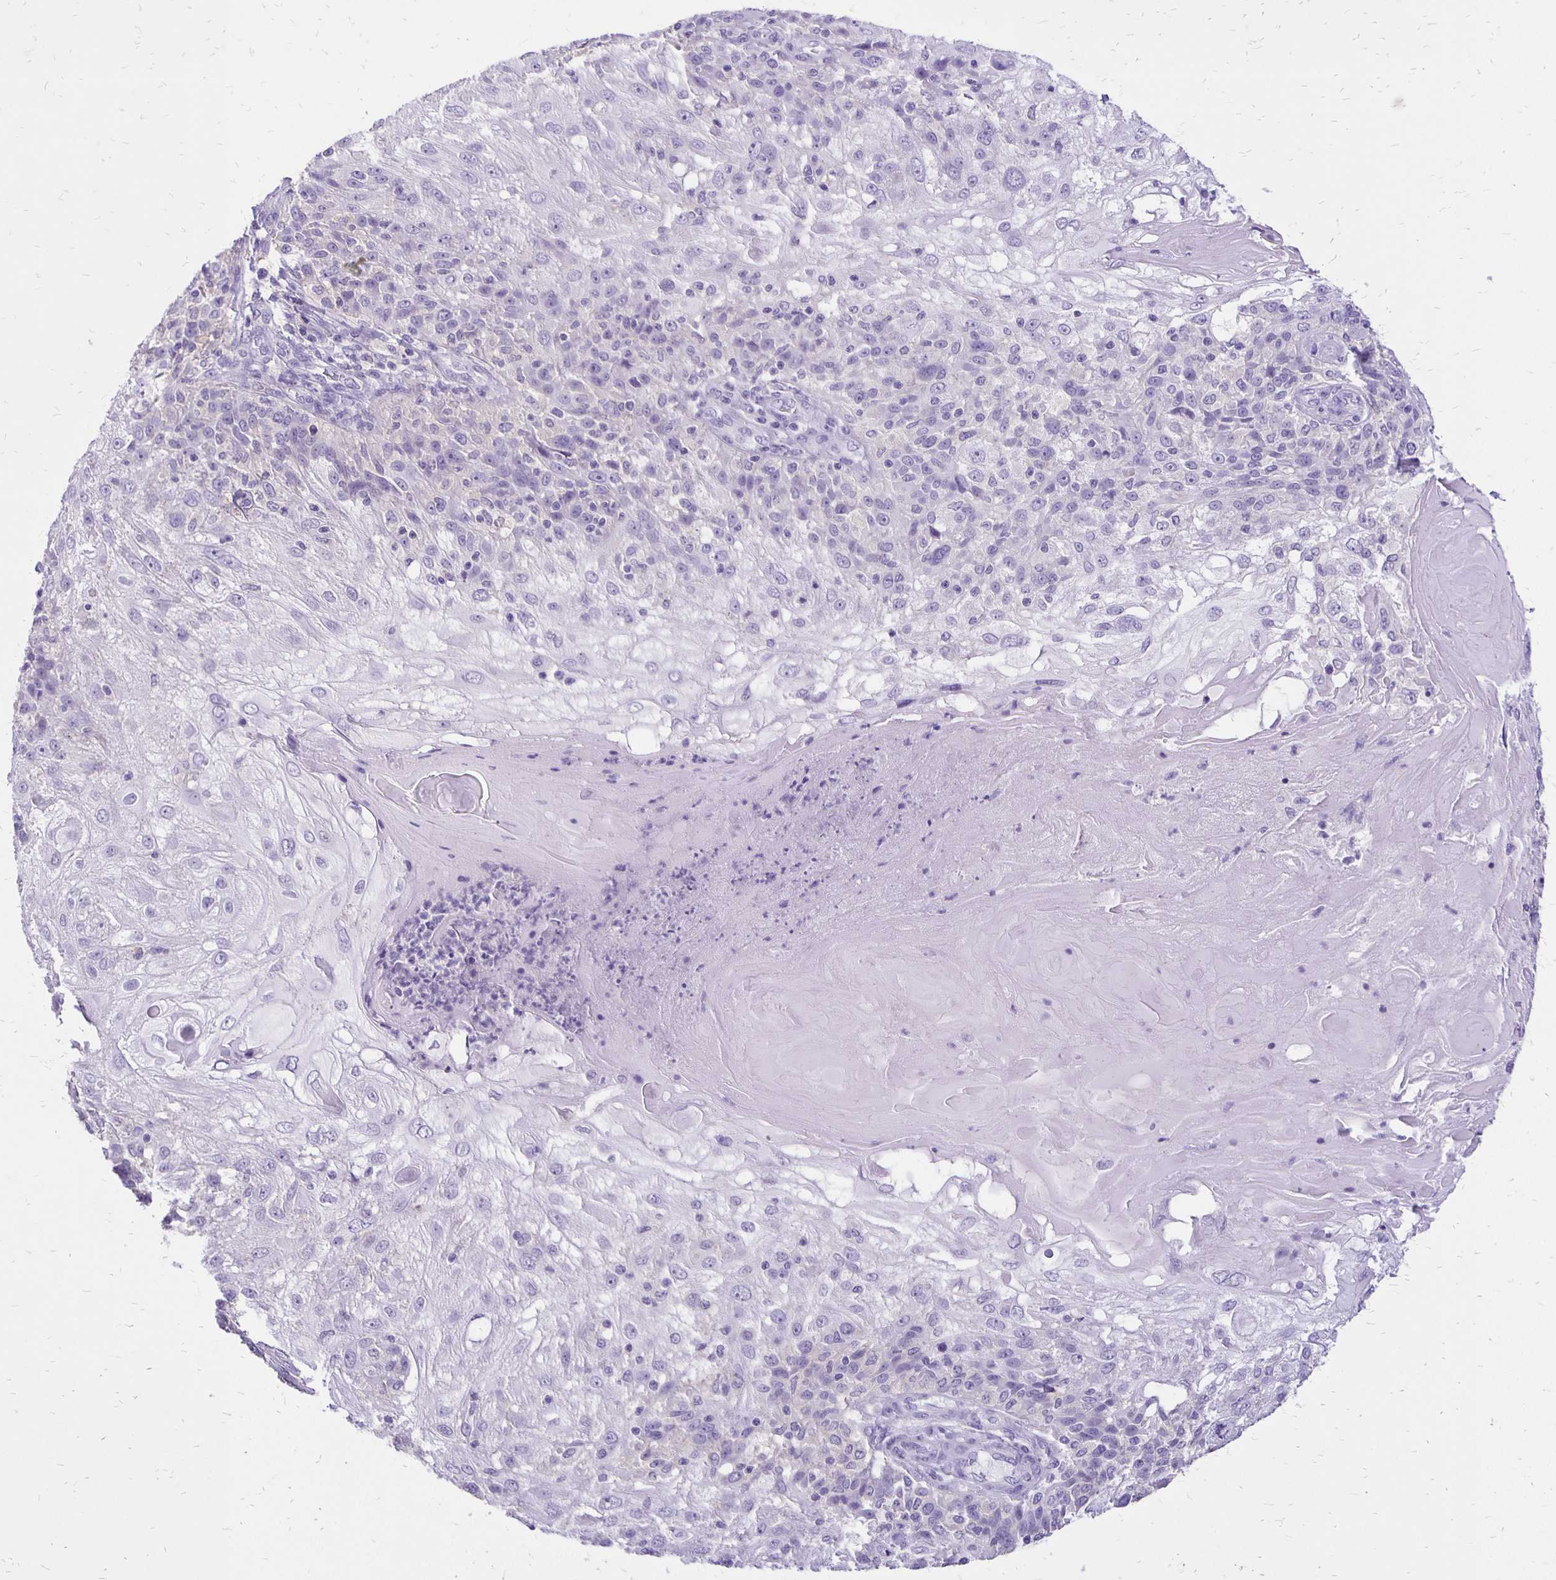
{"staining": {"intensity": "negative", "quantity": "none", "location": "none"}, "tissue": "skin cancer", "cell_type": "Tumor cells", "image_type": "cancer", "snomed": [{"axis": "morphology", "description": "Normal tissue, NOS"}, {"axis": "morphology", "description": "Squamous cell carcinoma, NOS"}, {"axis": "topography", "description": "Skin"}], "caption": "Immunohistochemistry histopathology image of neoplastic tissue: human squamous cell carcinoma (skin) stained with DAB (3,3'-diaminobenzidine) displays no significant protein staining in tumor cells.", "gene": "ANKRD45", "patient": {"sex": "female", "age": 83}}